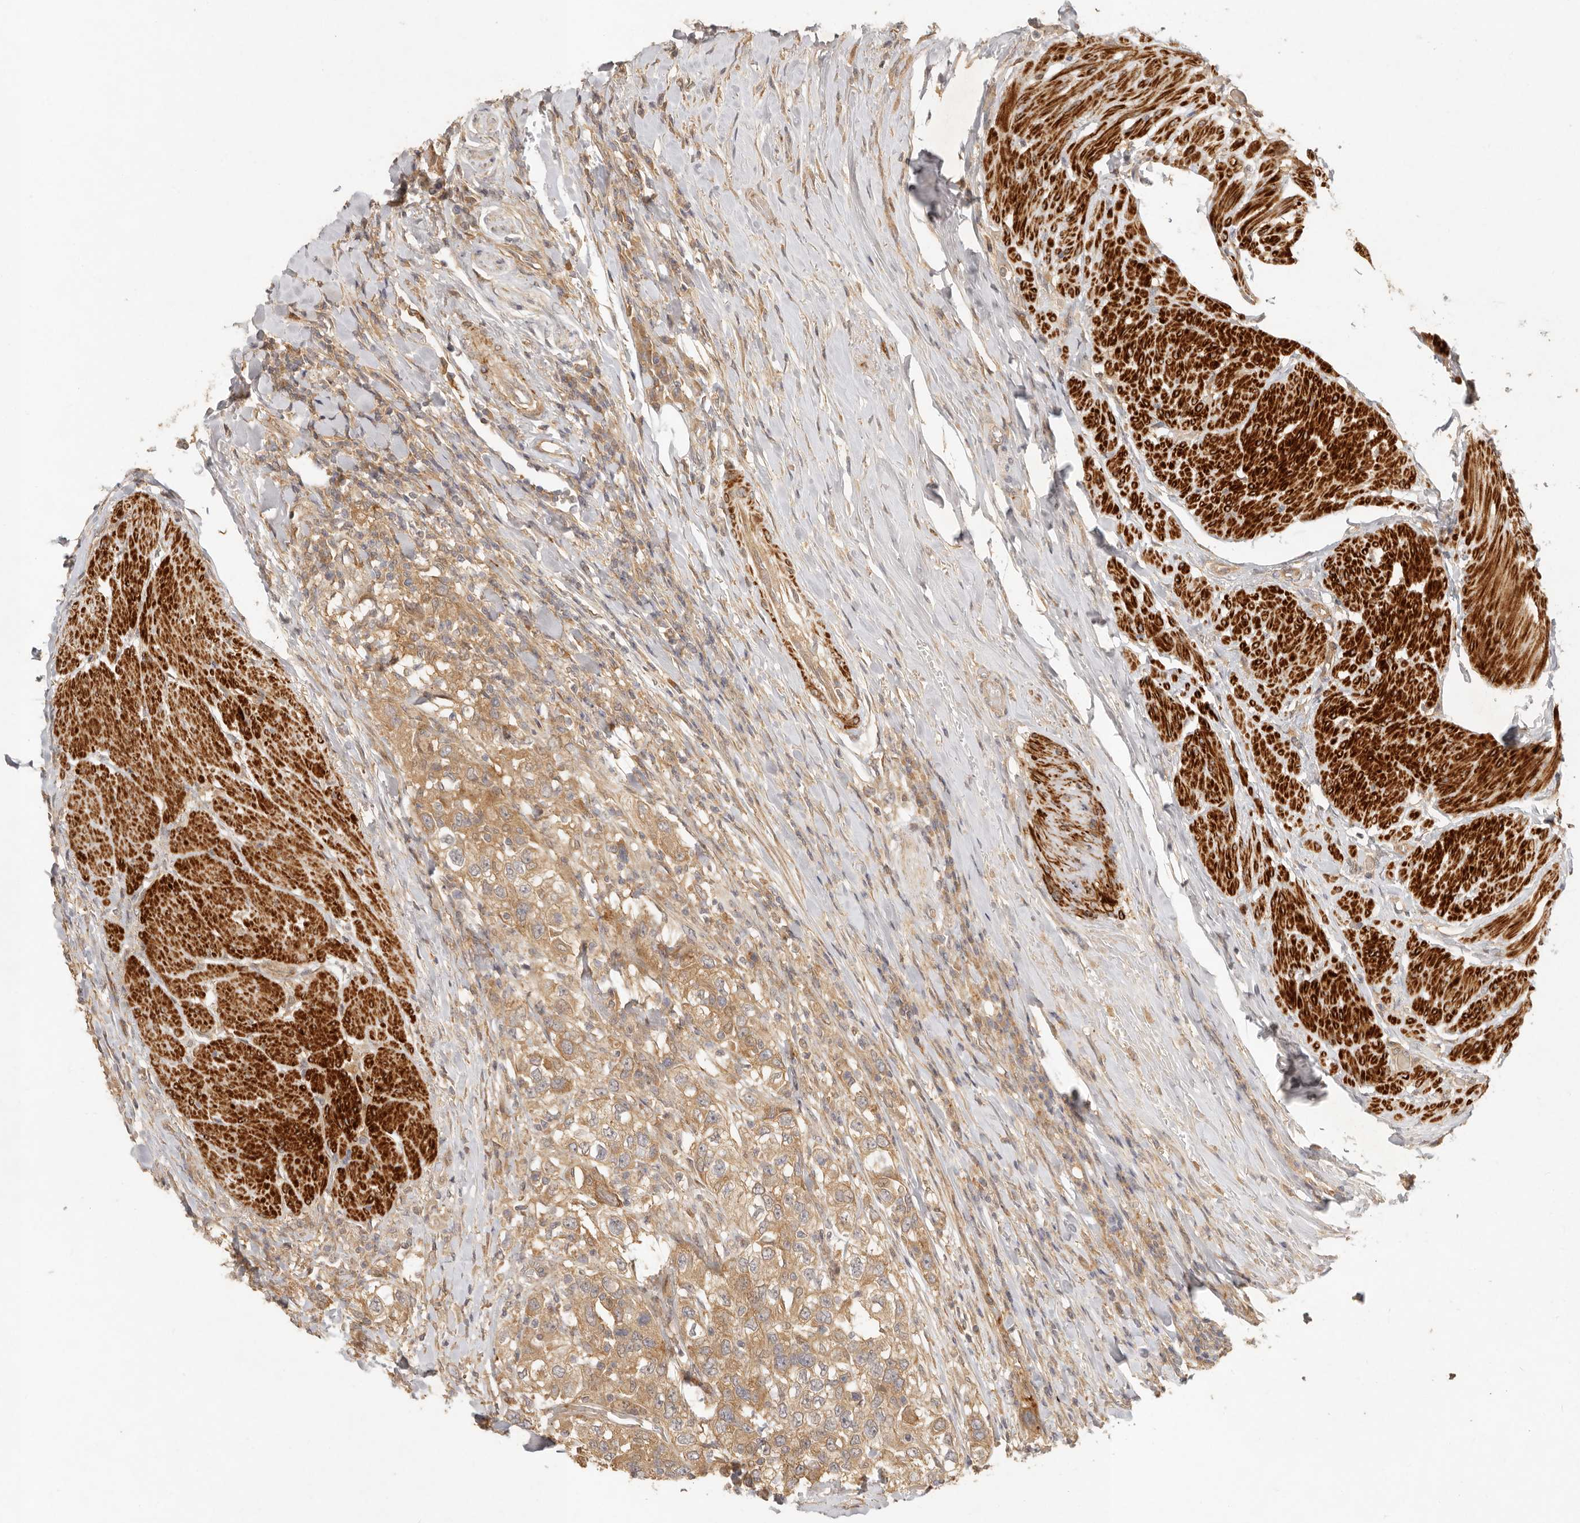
{"staining": {"intensity": "moderate", "quantity": ">75%", "location": "cytoplasmic/membranous"}, "tissue": "urothelial cancer", "cell_type": "Tumor cells", "image_type": "cancer", "snomed": [{"axis": "morphology", "description": "Urothelial carcinoma, High grade"}, {"axis": "topography", "description": "Urinary bladder"}], "caption": "Immunohistochemical staining of urothelial cancer reveals medium levels of moderate cytoplasmic/membranous expression in about >75% of tumor cells.", "gene": "VIPR1", "patient": {"sex": "female", "age": 80}}